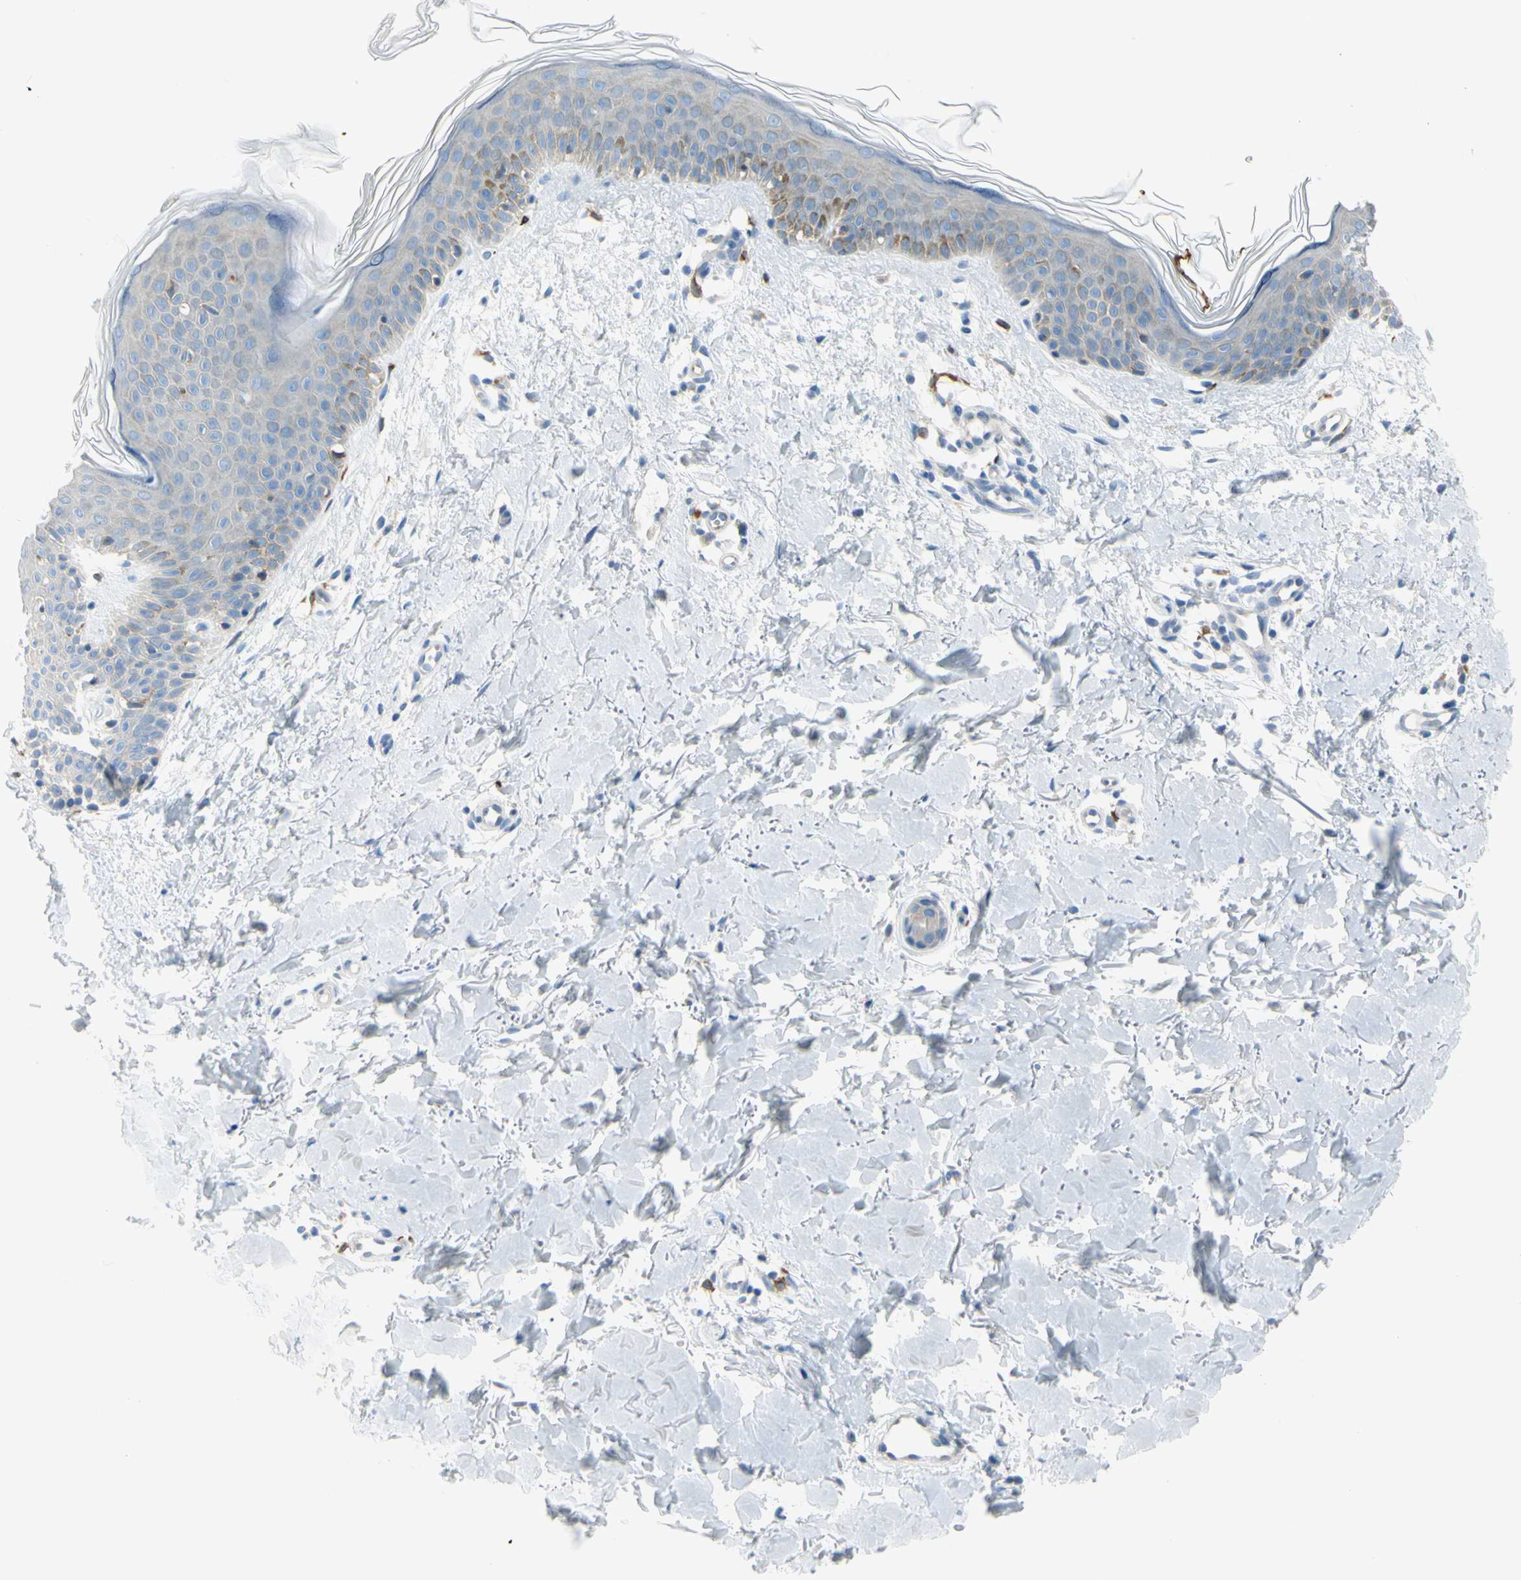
{"staining": {"intensity": "negative", "quantity": "none", "location": "none"}, "tissue": "skin", "cell_type": "Fibroblasts", "image_type": "normal", "snomed": [{"axis": "morphology", "description": "Normal tissue, NOS"}, {"axis": "topography", "description": "Skin"}], "caption": "IHC photomicrograph of benign human skin stained for a protein (brown), which displays no positivity in fibroblasts. (Brightfield microscopy of DAB (3,3'-diaminobenzidine) immunohistochemistry at high magnification).", "gene": "FRMD4B", "patient": {"sex": "female", "age": 56}}